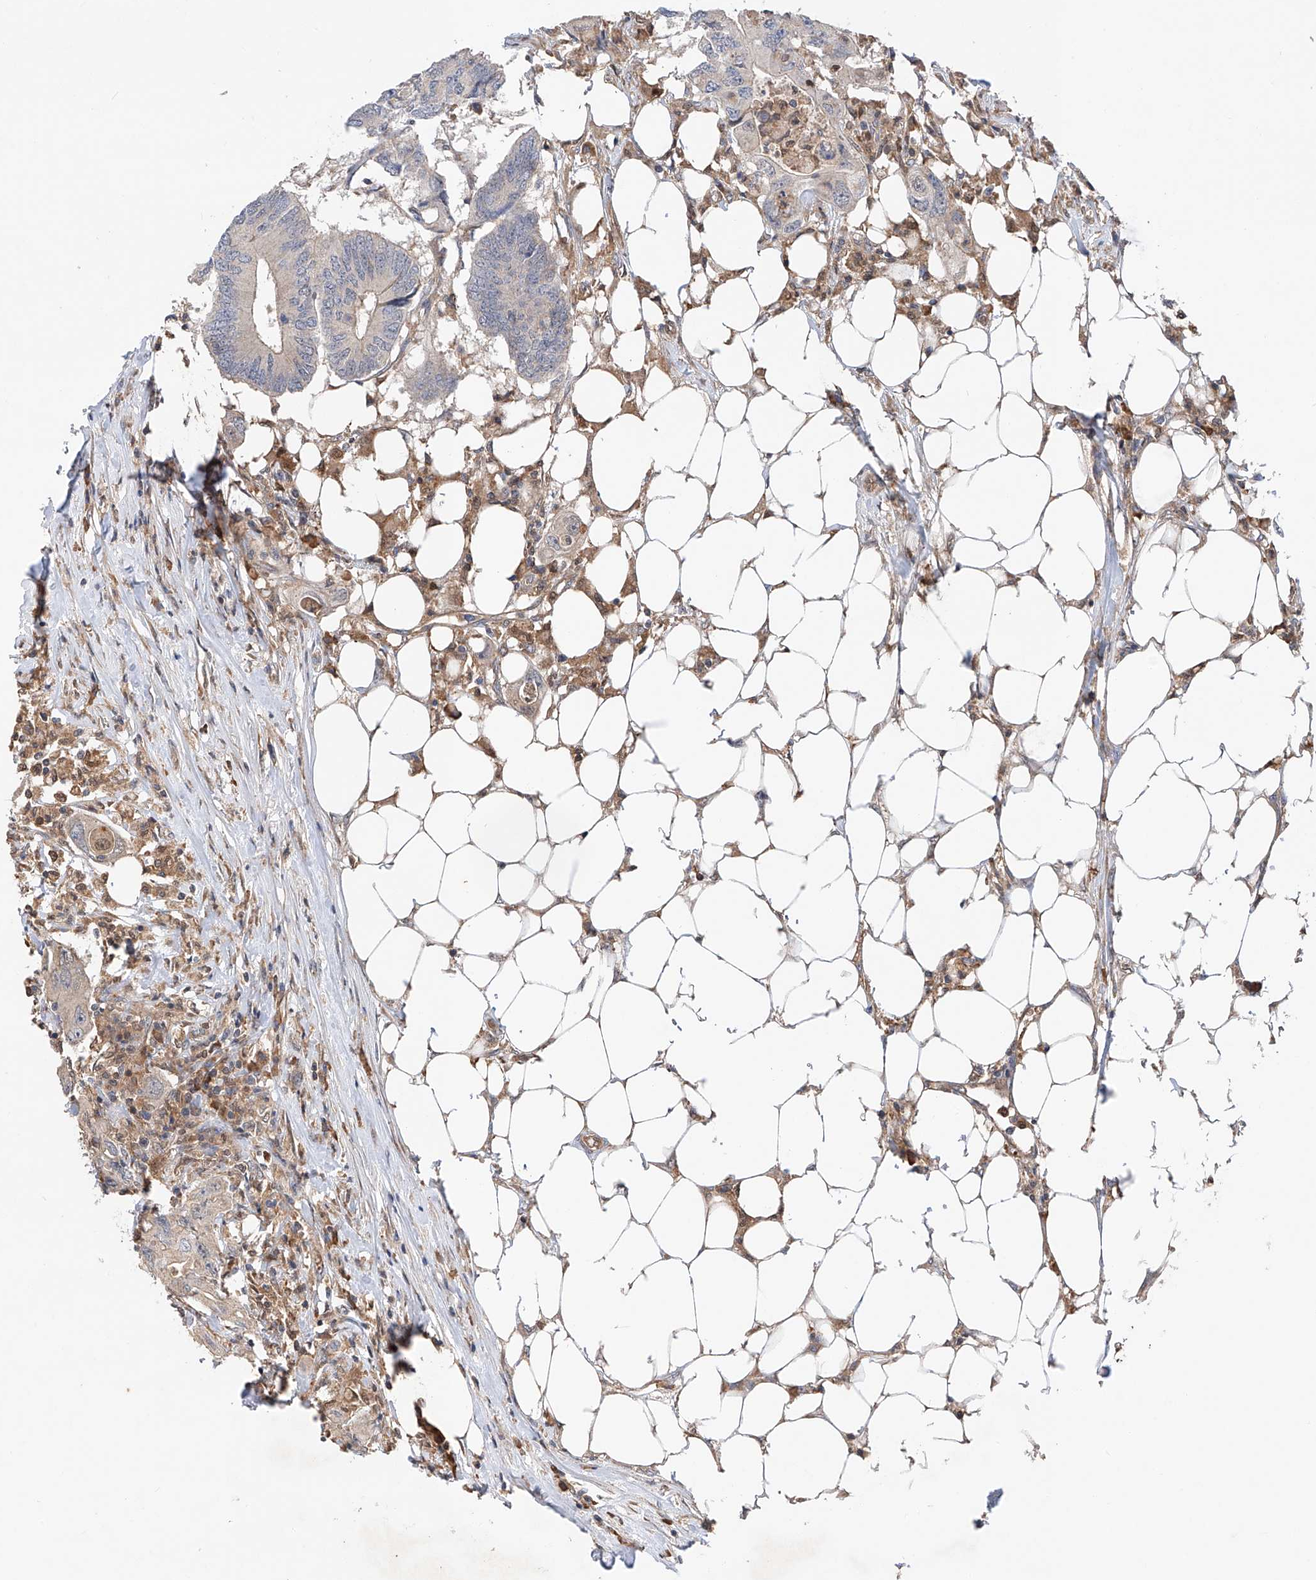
{"staining": {"intensity": "negative", "quantity": "none", "location": "none"}, "tissue": "colorectal cancer", "cell_type": "Tumor cells", "image_type": "cancer", "snomed": [{"axis": "morphology", "description": "Adenocarcinoma, NOS"}, {"axis": "topography", "description": "Colon"}], "caption": "Micrograph shows no protein expression in tumor cells of colorectal cancer tissue. (Brightfield microscopy of DAB (3,3'-diaminobenzidine) immunohistochemistry at high magnification).", "gene": "RILPL2", "patient": {"sex": "male", "age": 71}}